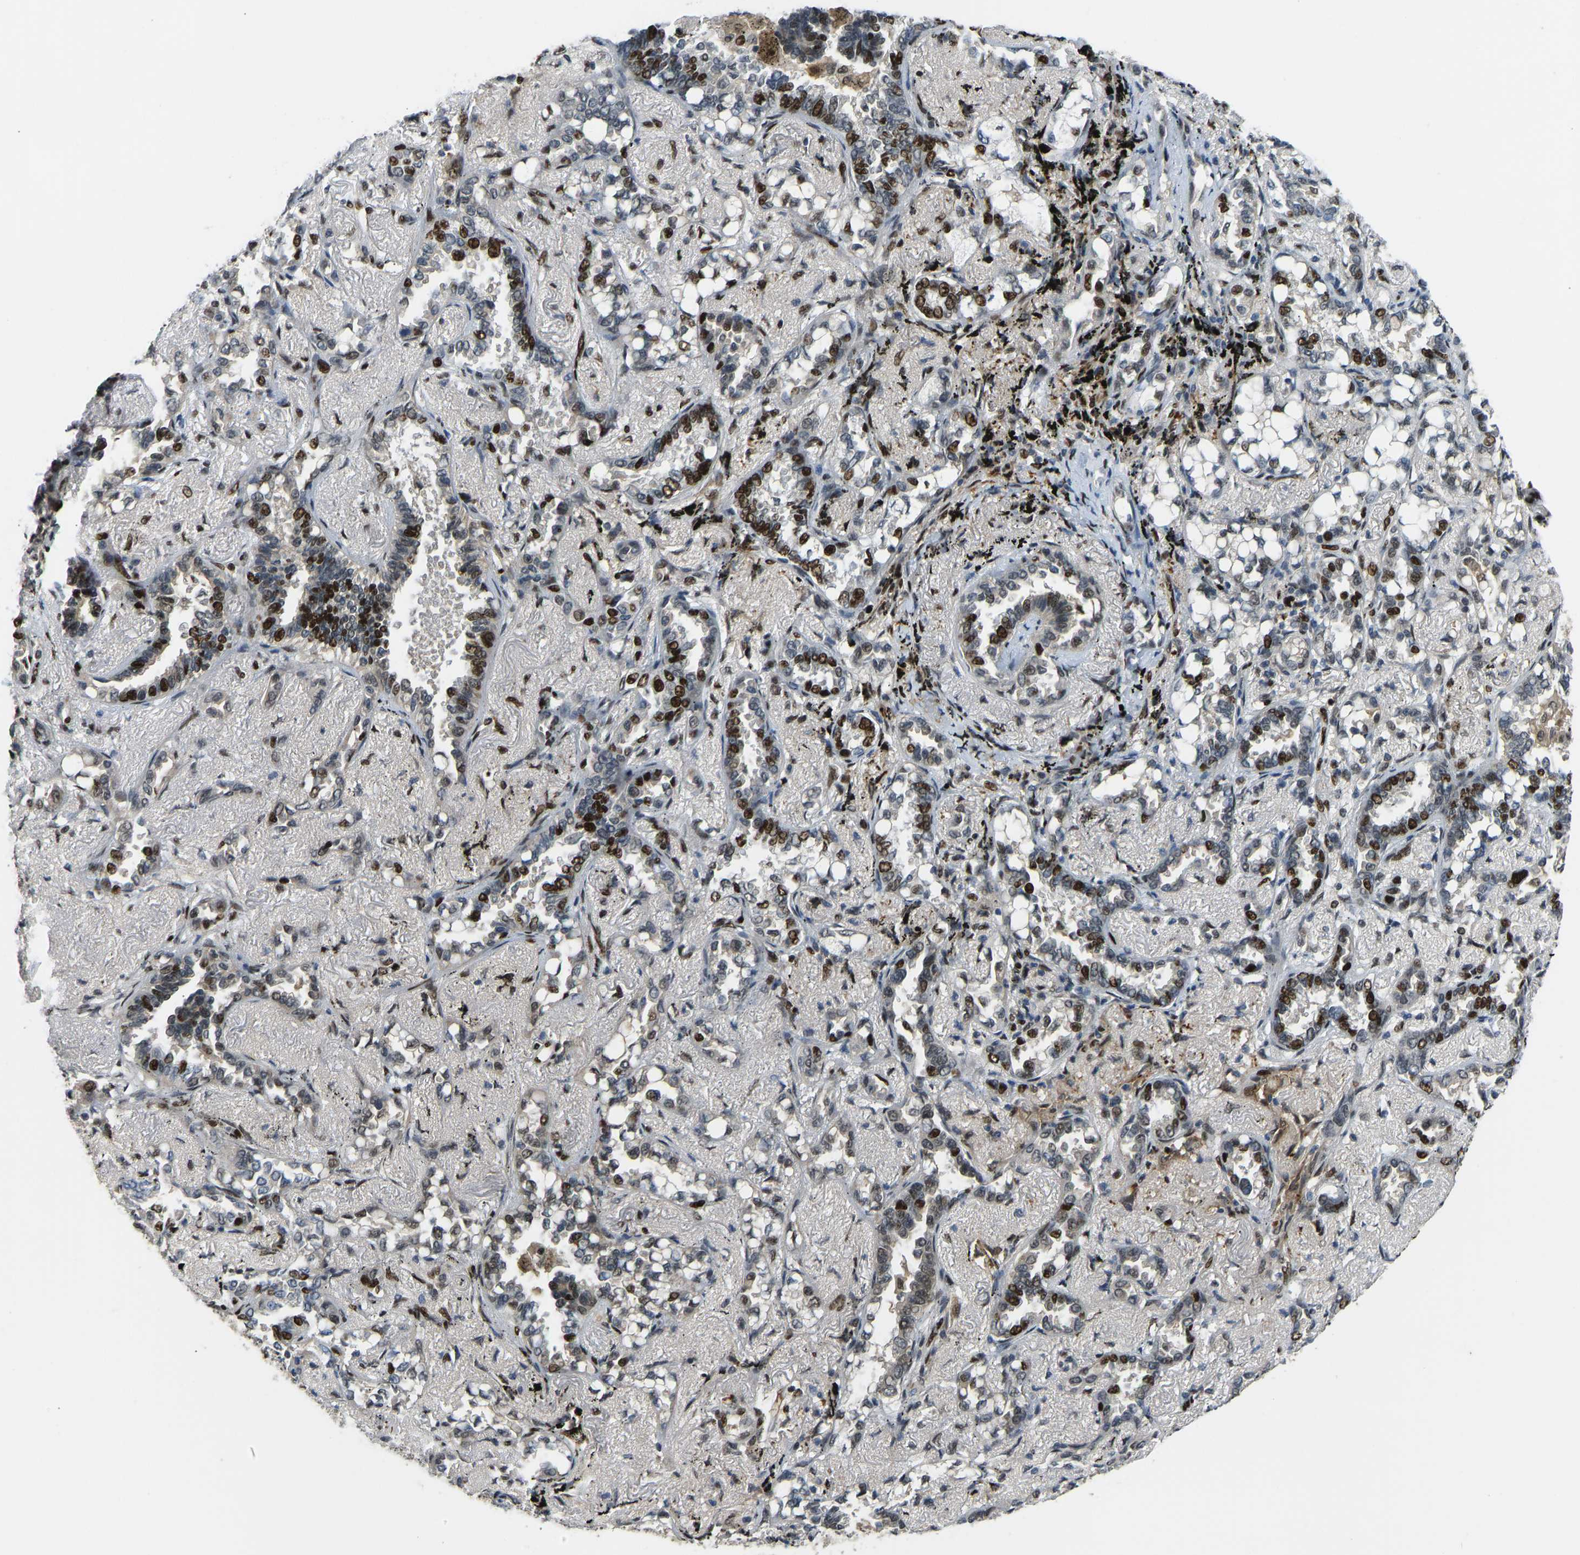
{"staining": {"intensity": "strong", "quantity": "<25%", "location": "nuclear"}, "tissue": "lung cancer", "cell_type": "Tumor cells", "image_type": "cancer", "snomed": [{"axis": "morphology", "description": "Adenocarcinoma, NOS"}, {"axis": "topography", "description": "Lung"}], "caption": "Lung cancer stained for a protein reveals strong nuclear positivity in tumor cells. (brown staining indicates protein expression, while blue staining denotes nuclei).", "gene": "FOXK1", "patient": {"sex": "male", "age": 59}}